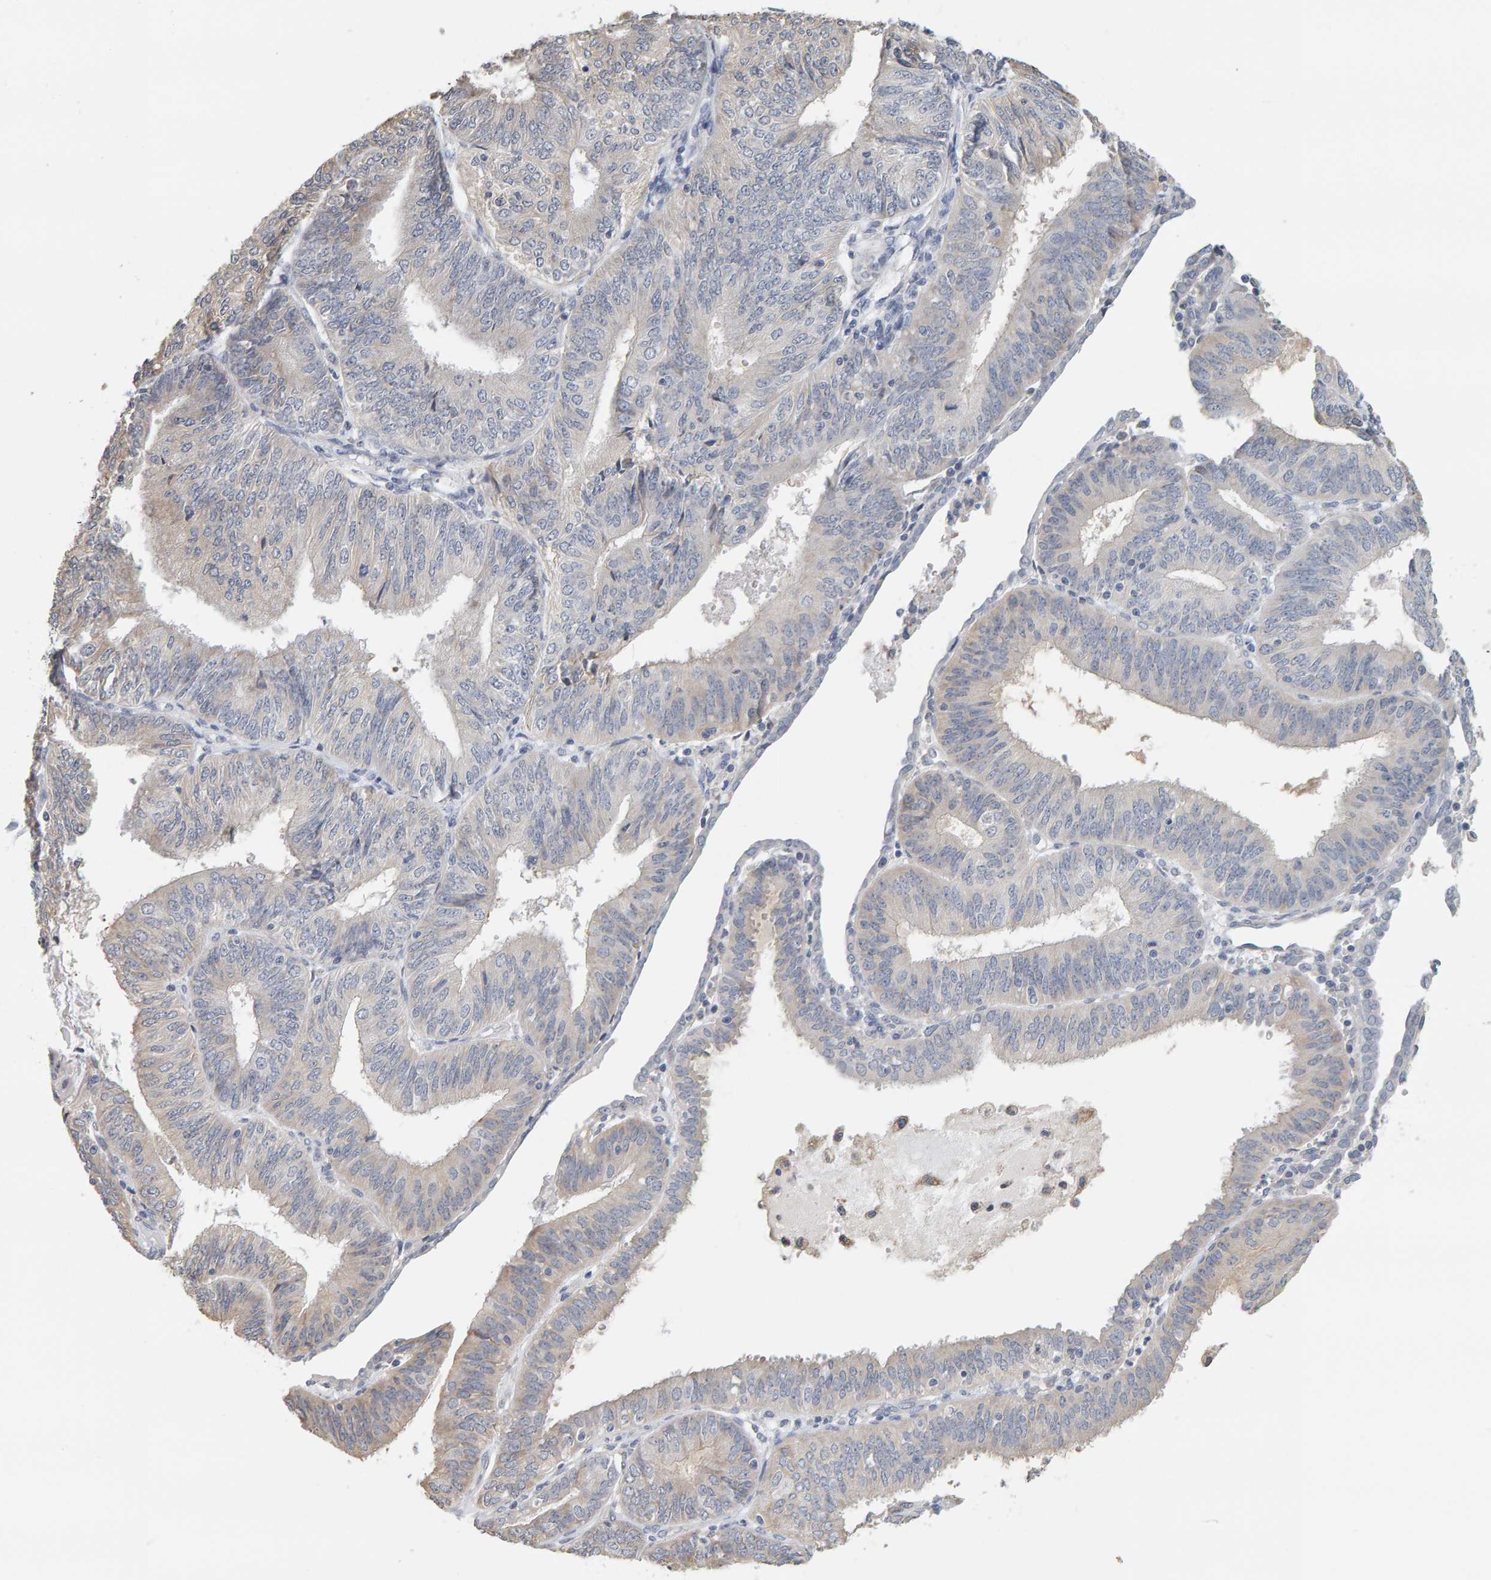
{"staining": {"intensity": "negative", "quantity": "none", "location": "none"}, "tissue": "endometrial cancer", "cell_type": "Tumor cells", "image_type": "cancer", "snomed": [{"axis": "morphology", "description": "Adenocarcinoma, NOS"}, {"axis": "topography", "description": "Endometrium"}], "caption": "Protein analysis of endometrial adenocarcinoma demonstrates no significant expression in tumor cells. (DAB immunohistochemistry visualized using brightfield microscopy, high magnification).", "gene": "ADHFE1", "patient": {"sex": "female", "age": 58}}